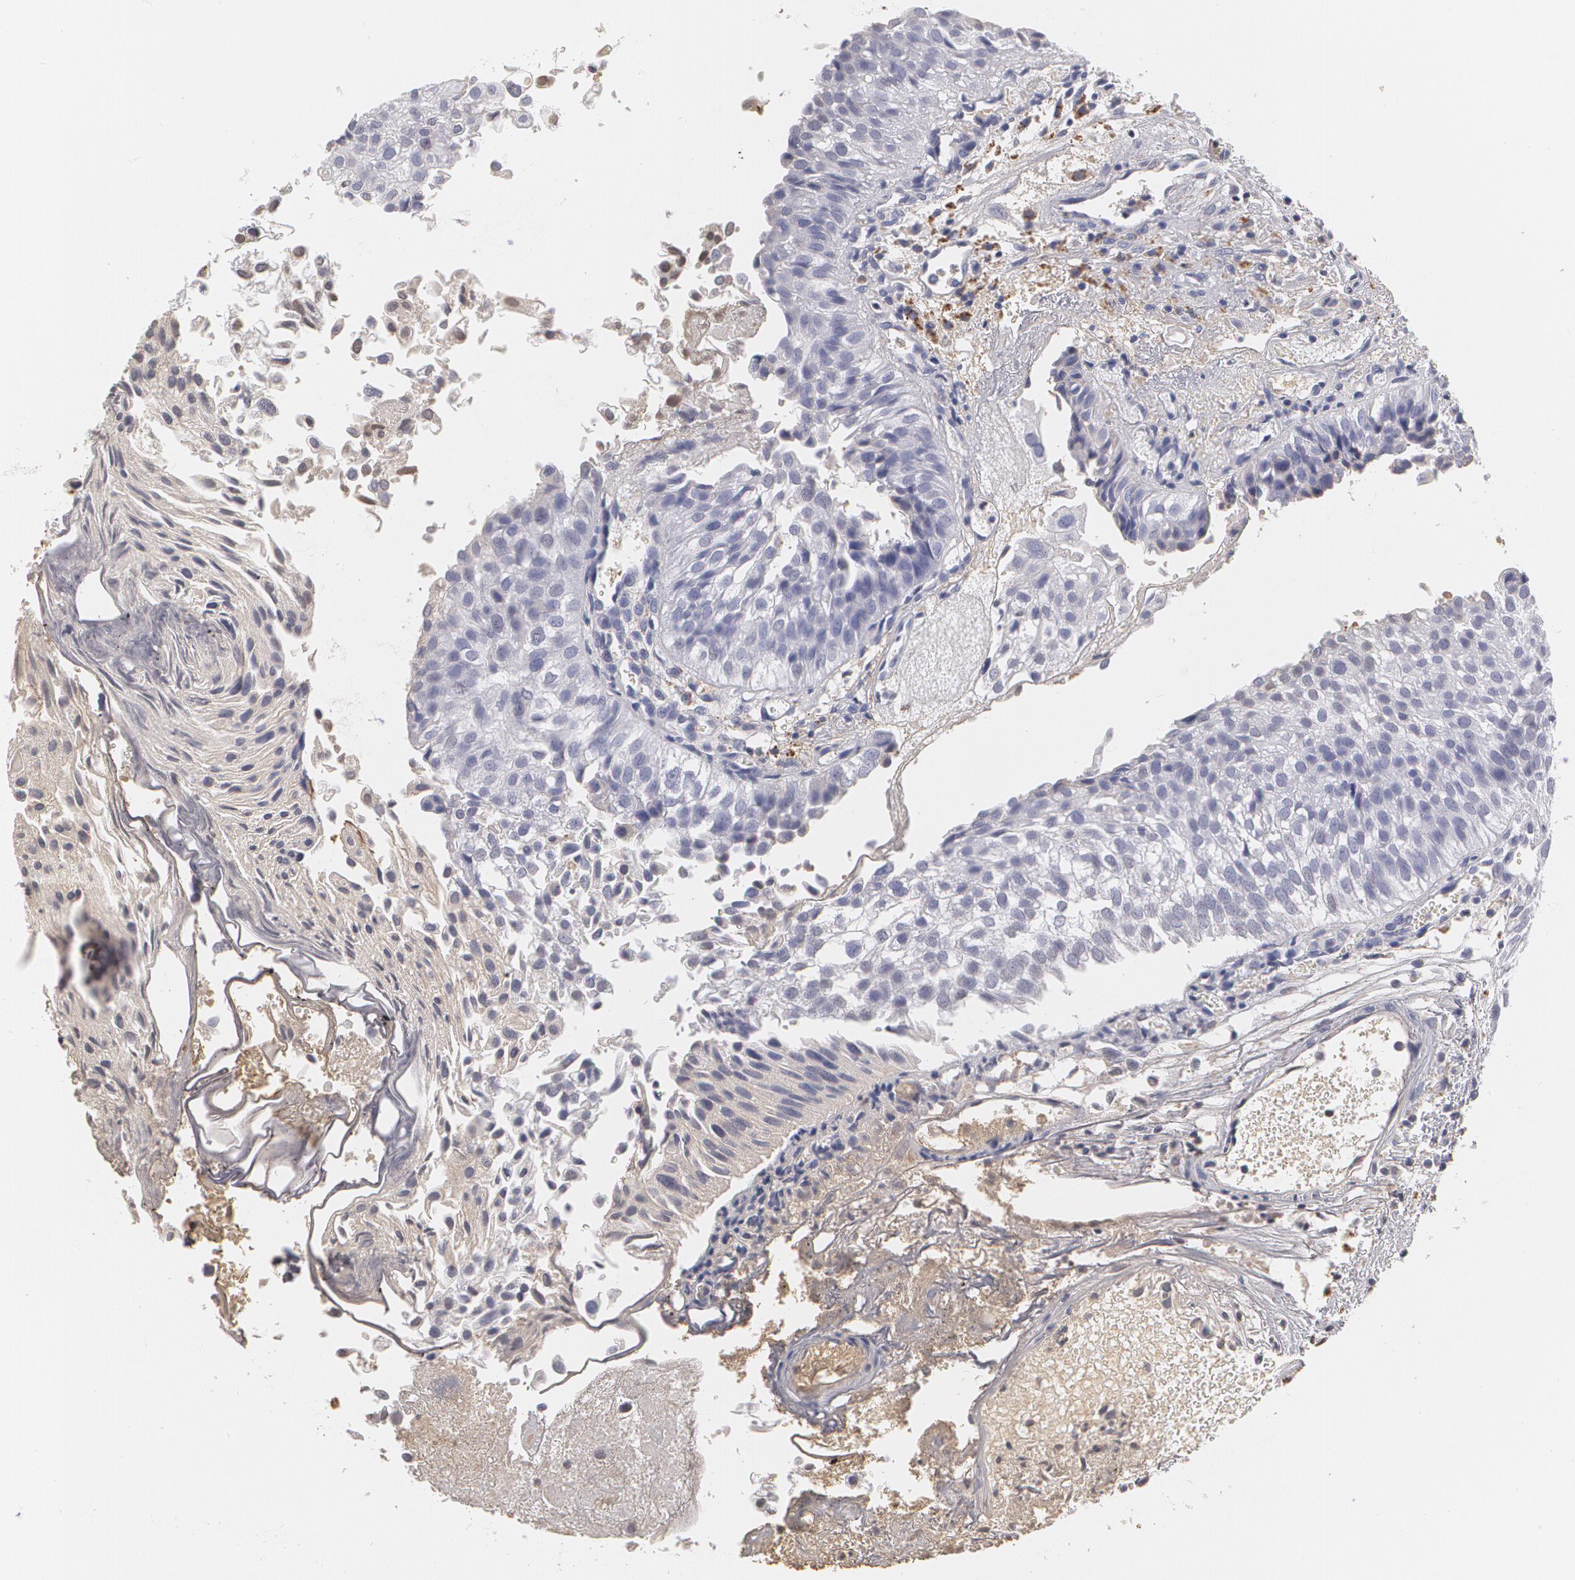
{"staining": {"intensity": "negative", "quantity": "none", "location": "none"}, "tissue": "urothelial cancer", "cell_type": "Tumor cells", "image_type": "cancer", "snomed": [{"axis": "morphology", "description": "Urothelial carcinoma, Low grade"}, {"axis": "topography", "description": "Urinary bladder"}], "caption": "An immunohistochemistry (IHC) micrograph of urothelial cancer is shown. There is no staining in tumor cells of urothelial cancer. (DAB (3,3'-diaminobenzidine) immunohistochemistry with hematoxylin counter stain).", "gene": "SERPINA1", "patient": {"sex": "female", "age": 89}}